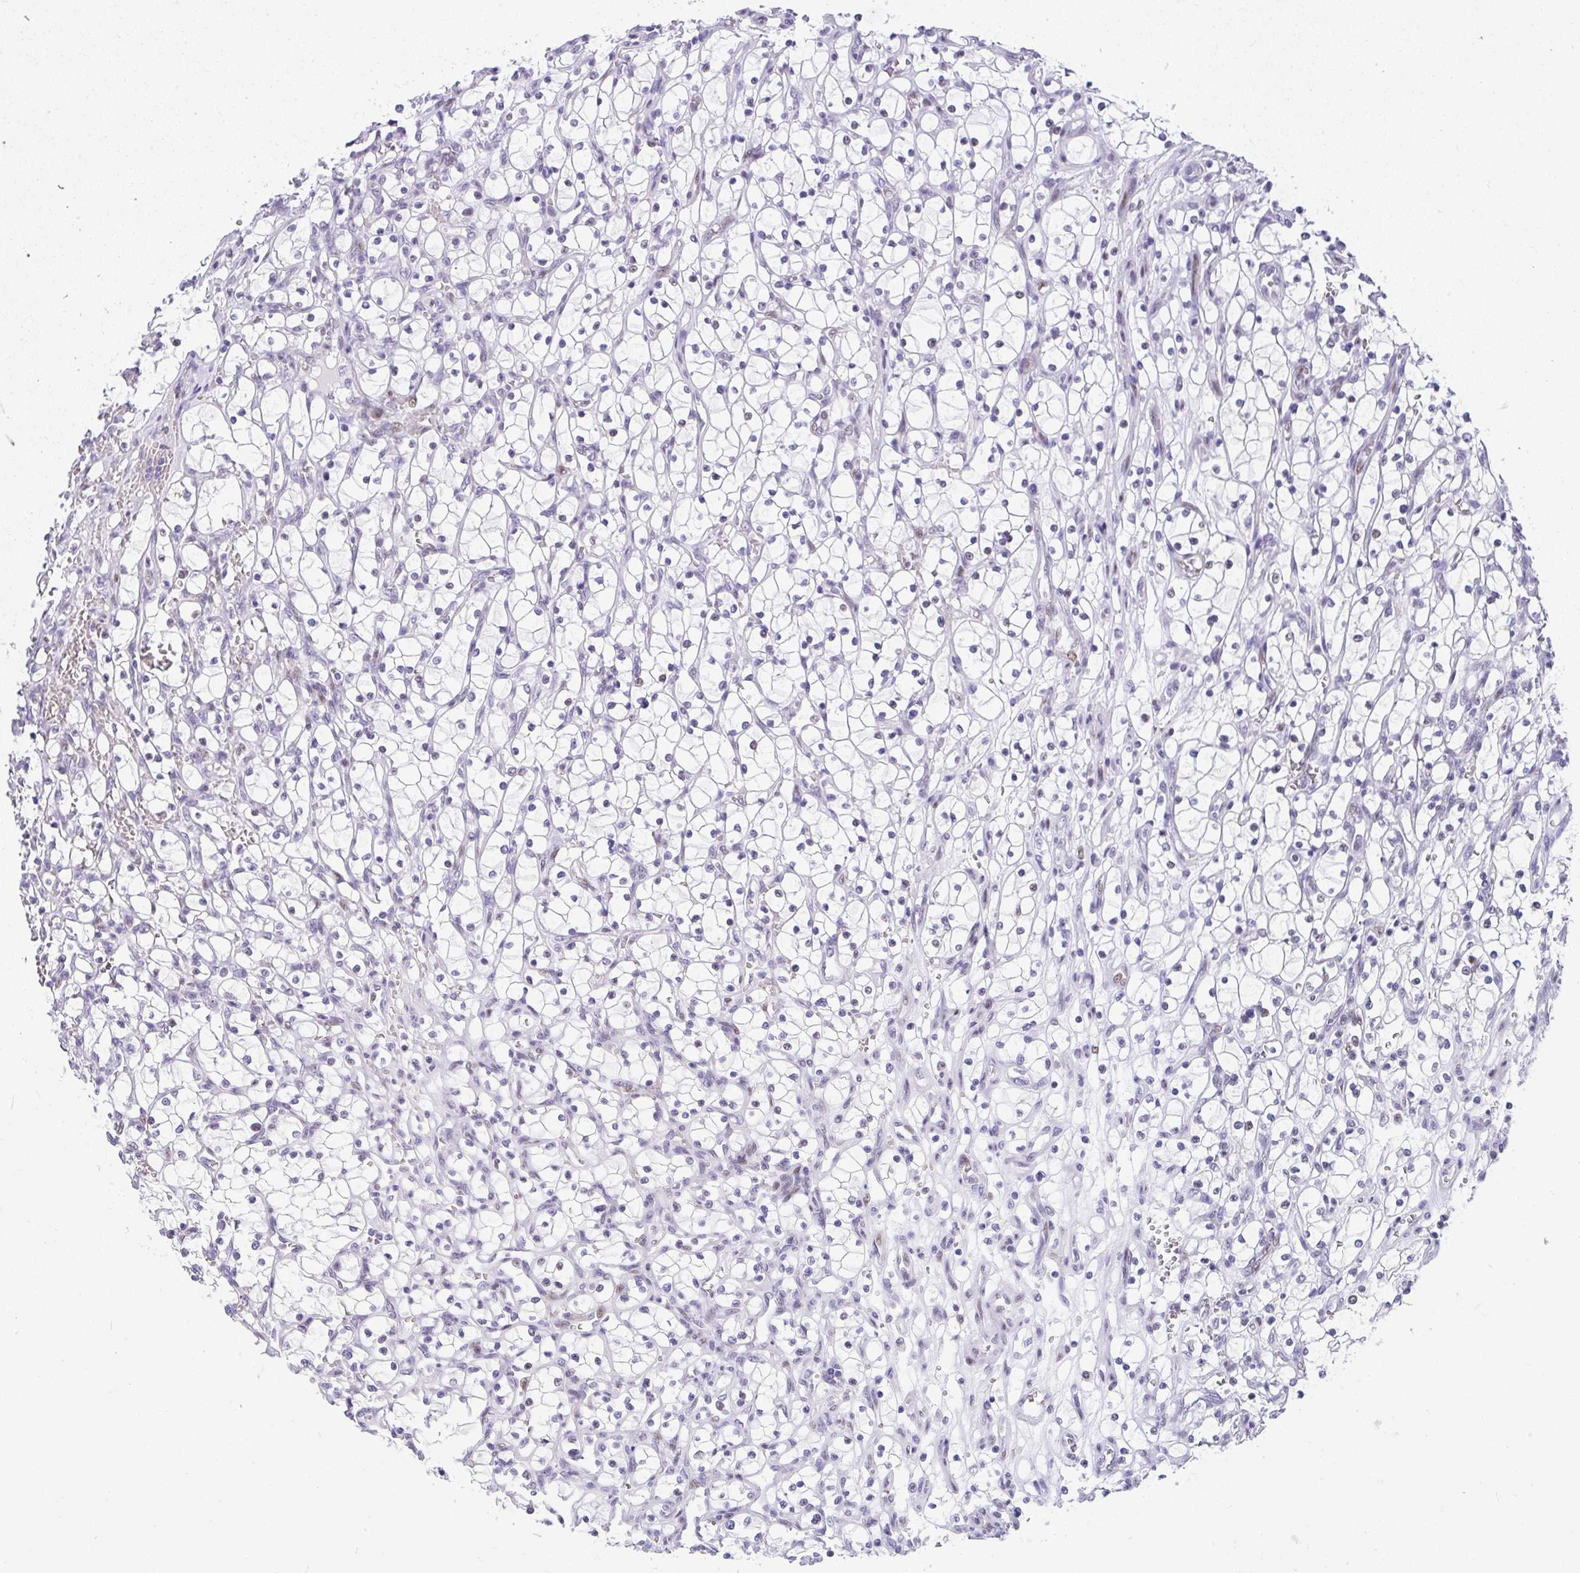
{"staining": {"intensity": "moderate", "quantity": "<25%", "location": "nuclear"}, "tissue": "renal cancer", "cell_type": "Tumor cells", "image_type": "cancer", "snomed": [{"axis": "morphology", "description": "Adenocarcinoma, NOS"}, {"axis": "topography", "description": "Kidney"}], "caption": "This micrograph shows IHC staining of renal cancer (adenocarcinoma), with low moderate nuclear expression in approximately <25% of tumor cells.", "gene": "NR1D2", "patient": {"sex": "female", "age": 69}}